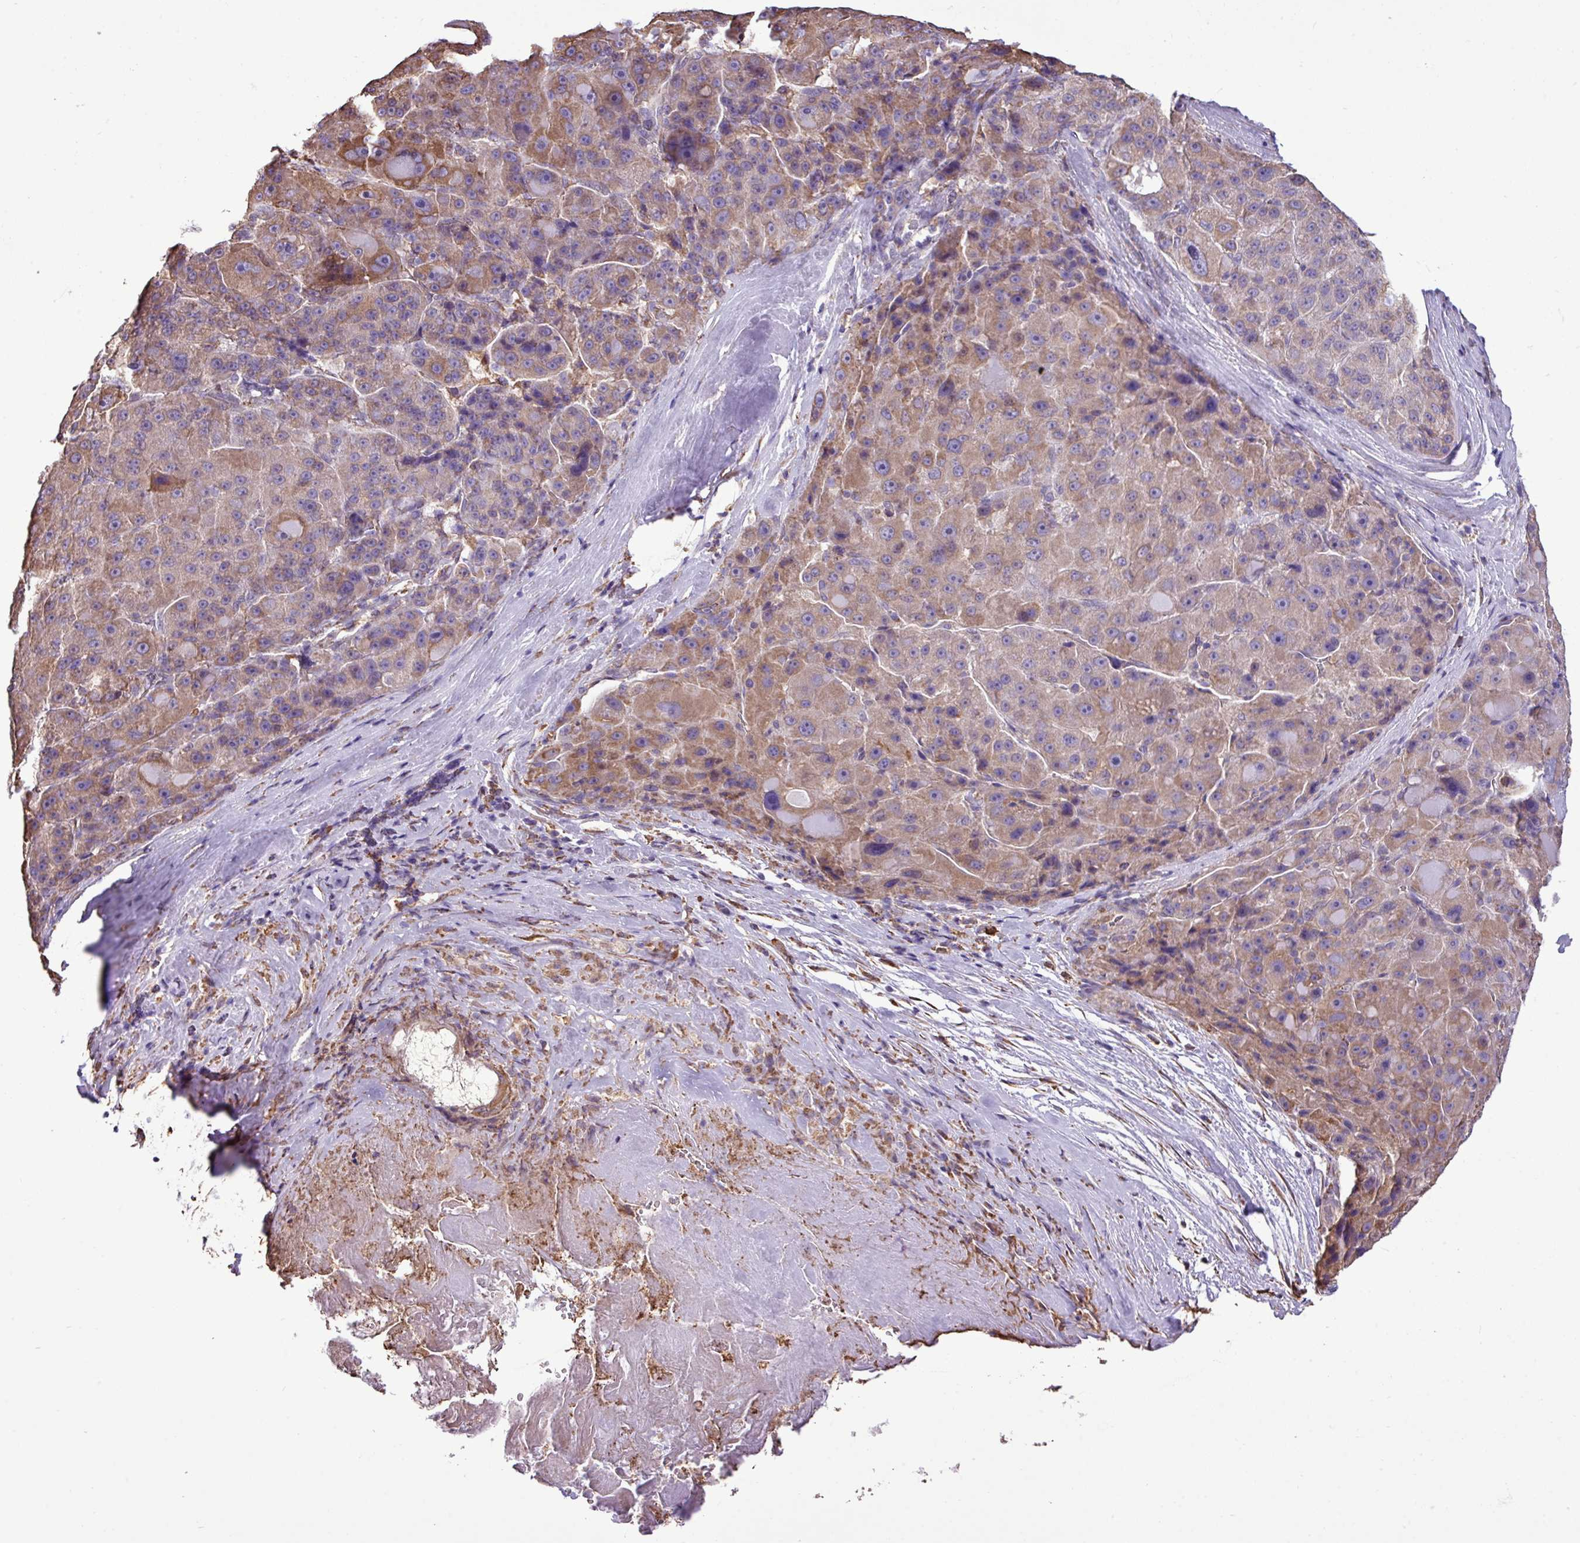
{"staining": {"intensity": "moderate", "quantity": ">75%", "location": "cytoplasmic/membranous"}, "tissue": "liver cancer", "cell_type": "Tumor cells", "image_type": "cancer", "snomed": [{"axis": "morphology", "description": "Carcinoma, Hepatocellular, NOS"}, {"axis": "topography", "description": "Liver"}], "caption": "Immunohistochemistry (IHC) of human liver cancer (hepatocellular carcinoma) demonstrates medium levels of moderate cytoplasmic/membranous expression in approximately >75% of tumor cells.", "gene": "ZSCAN5A", "patient": {"sex": "male", "age": 76}}